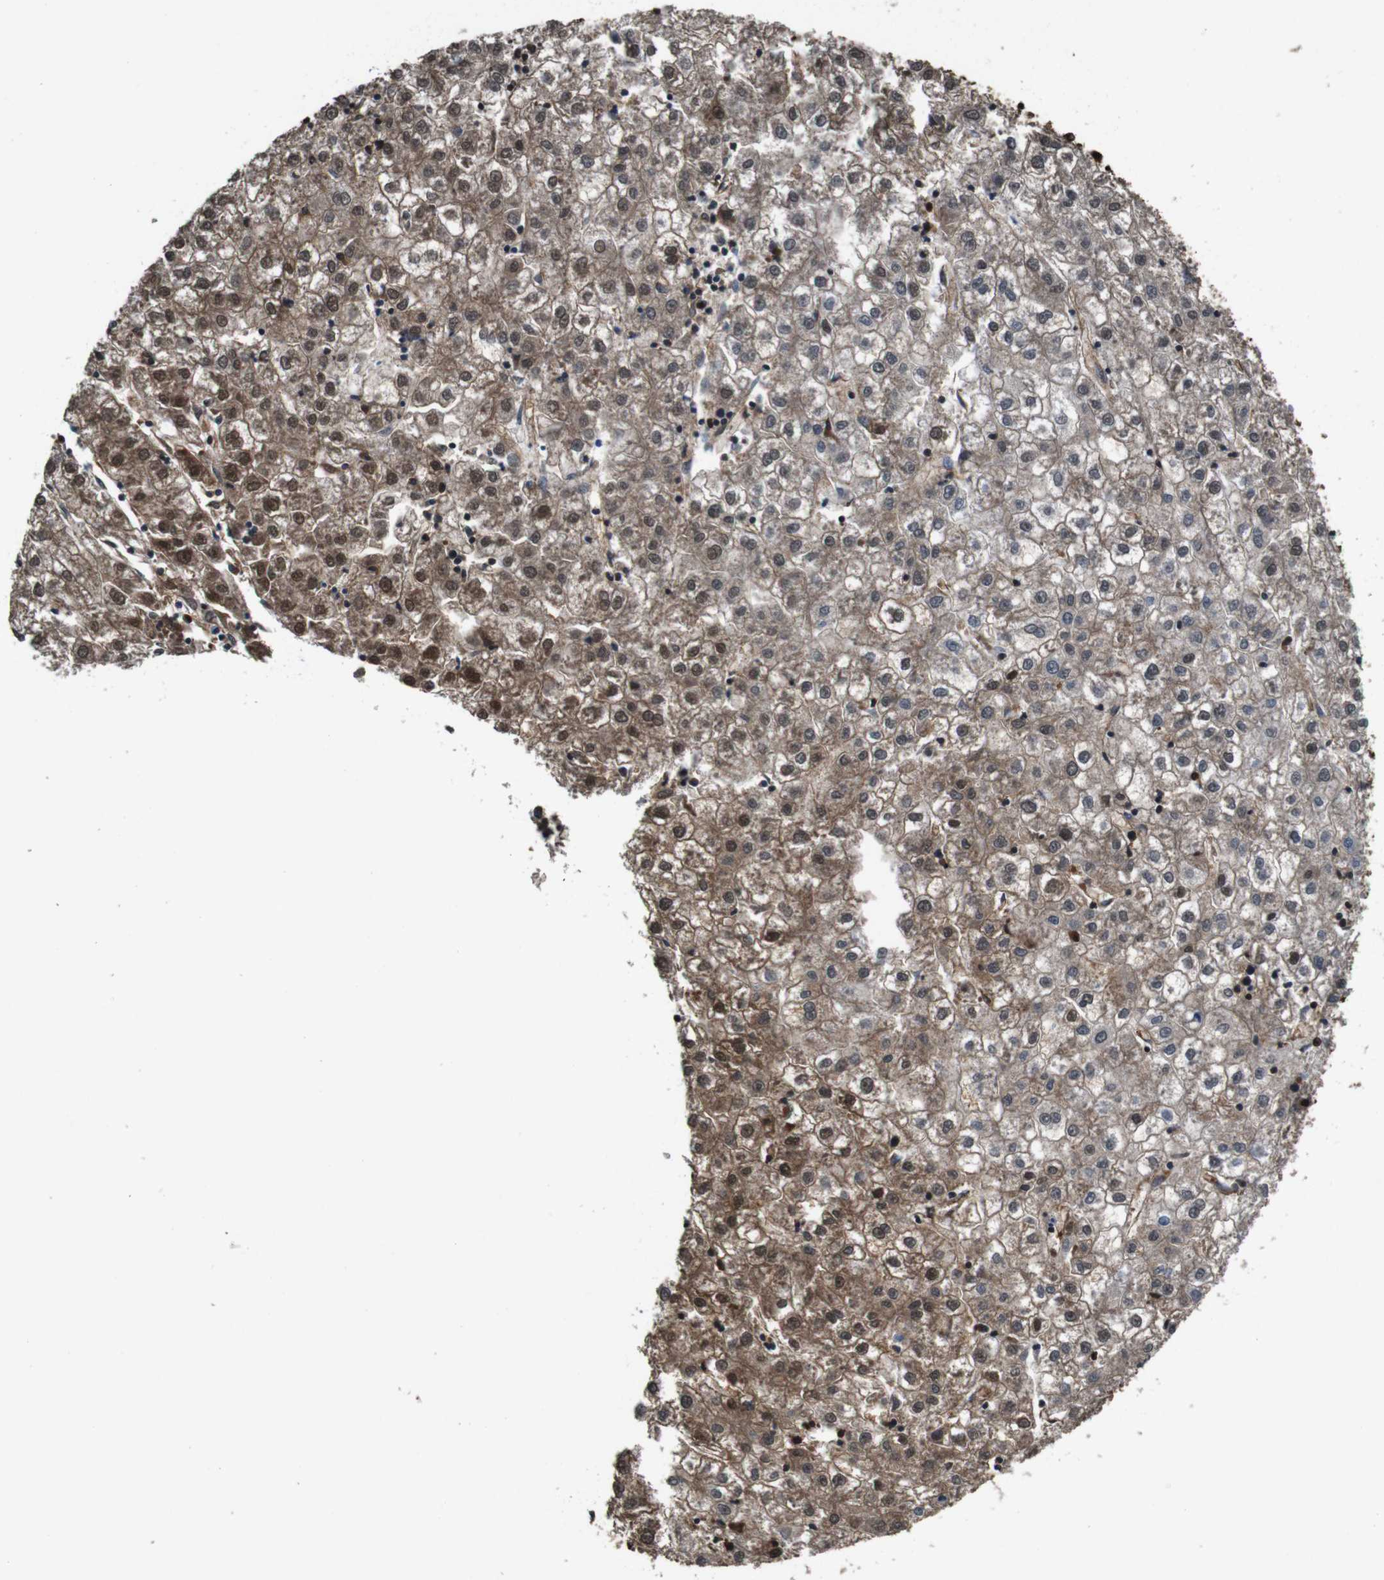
{"staining": {"intensity": "moderate", "quantity": ">75%", "location": "cytoplasmic/membranous,nuclear"}, "tissue": "liver cancer", "cell_type": "Tumor cells", "image_type": "cancer", "snomed": [{"axis": "morphology", "description": "Carcinoma, Hepatocellular, NOS"}, {"axis": "topography", "description": "Liver"}], "caption": "This is an image of immunohistochemistry (IHC) staining of liver cancer (hepatocellular carcinoma), which shows moderate positivity in the cytoplasmic/membranous and nuclear of tumor cells.", "gene": "VCP", "patient": {"sex": "male", "age": 72}}